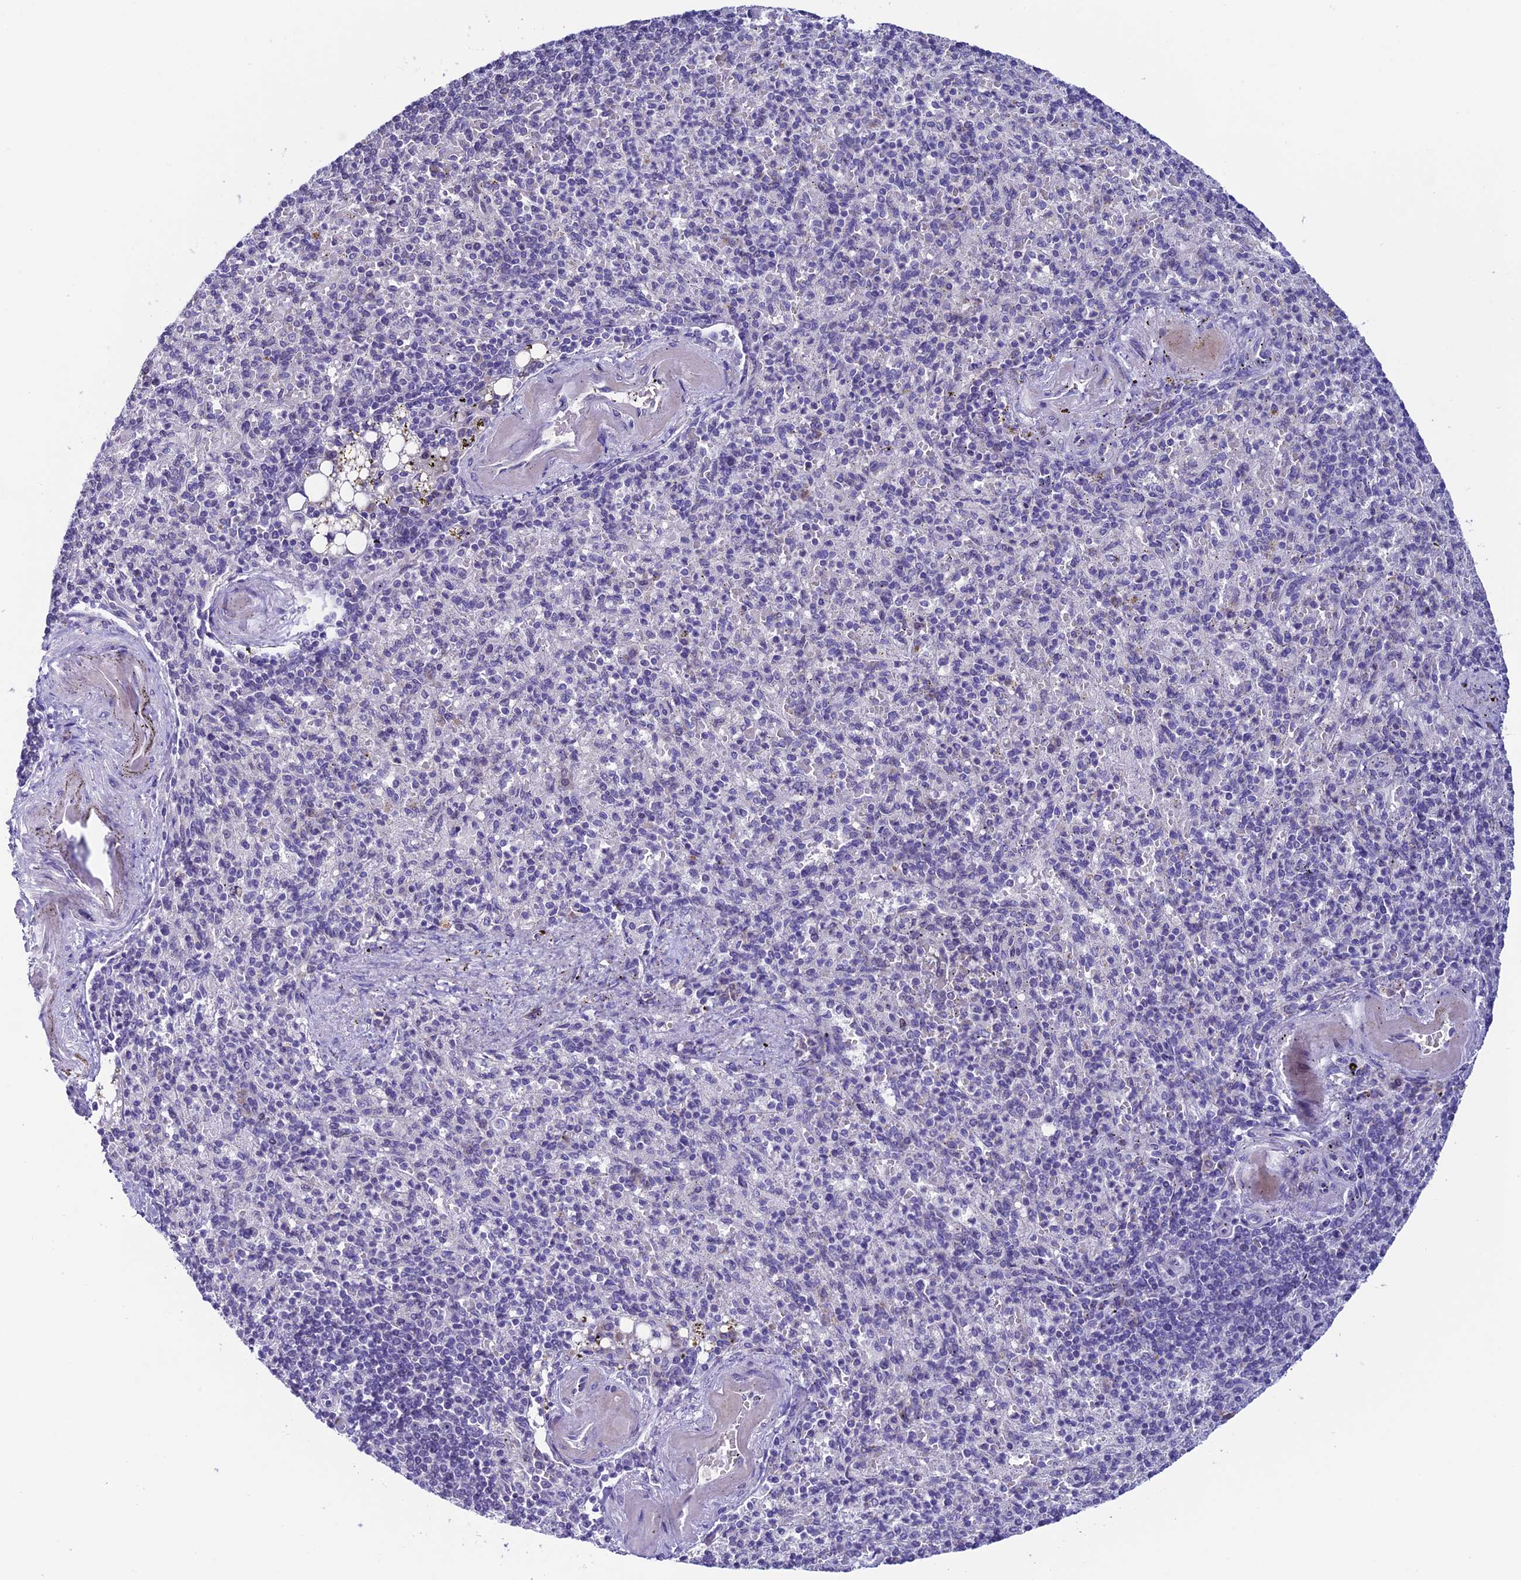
{"staining": {"intensity": "negative", "quantity": "none", "location": "none"}, "tissue": "spleen", "cell_type": "Cells in red pulp", "image_type": "normal", "snomed": [{"axis": "morphology", "description": "Normal tissue, NOS"}, {"axis": "topography", "description": "Spleen"}], "caption": "A micrograph of spleen stained for a protein shows no brown staining in cells in red pulp.", "gene": "SLC10A1", "patient": {"sex": "female", "age": 74}}